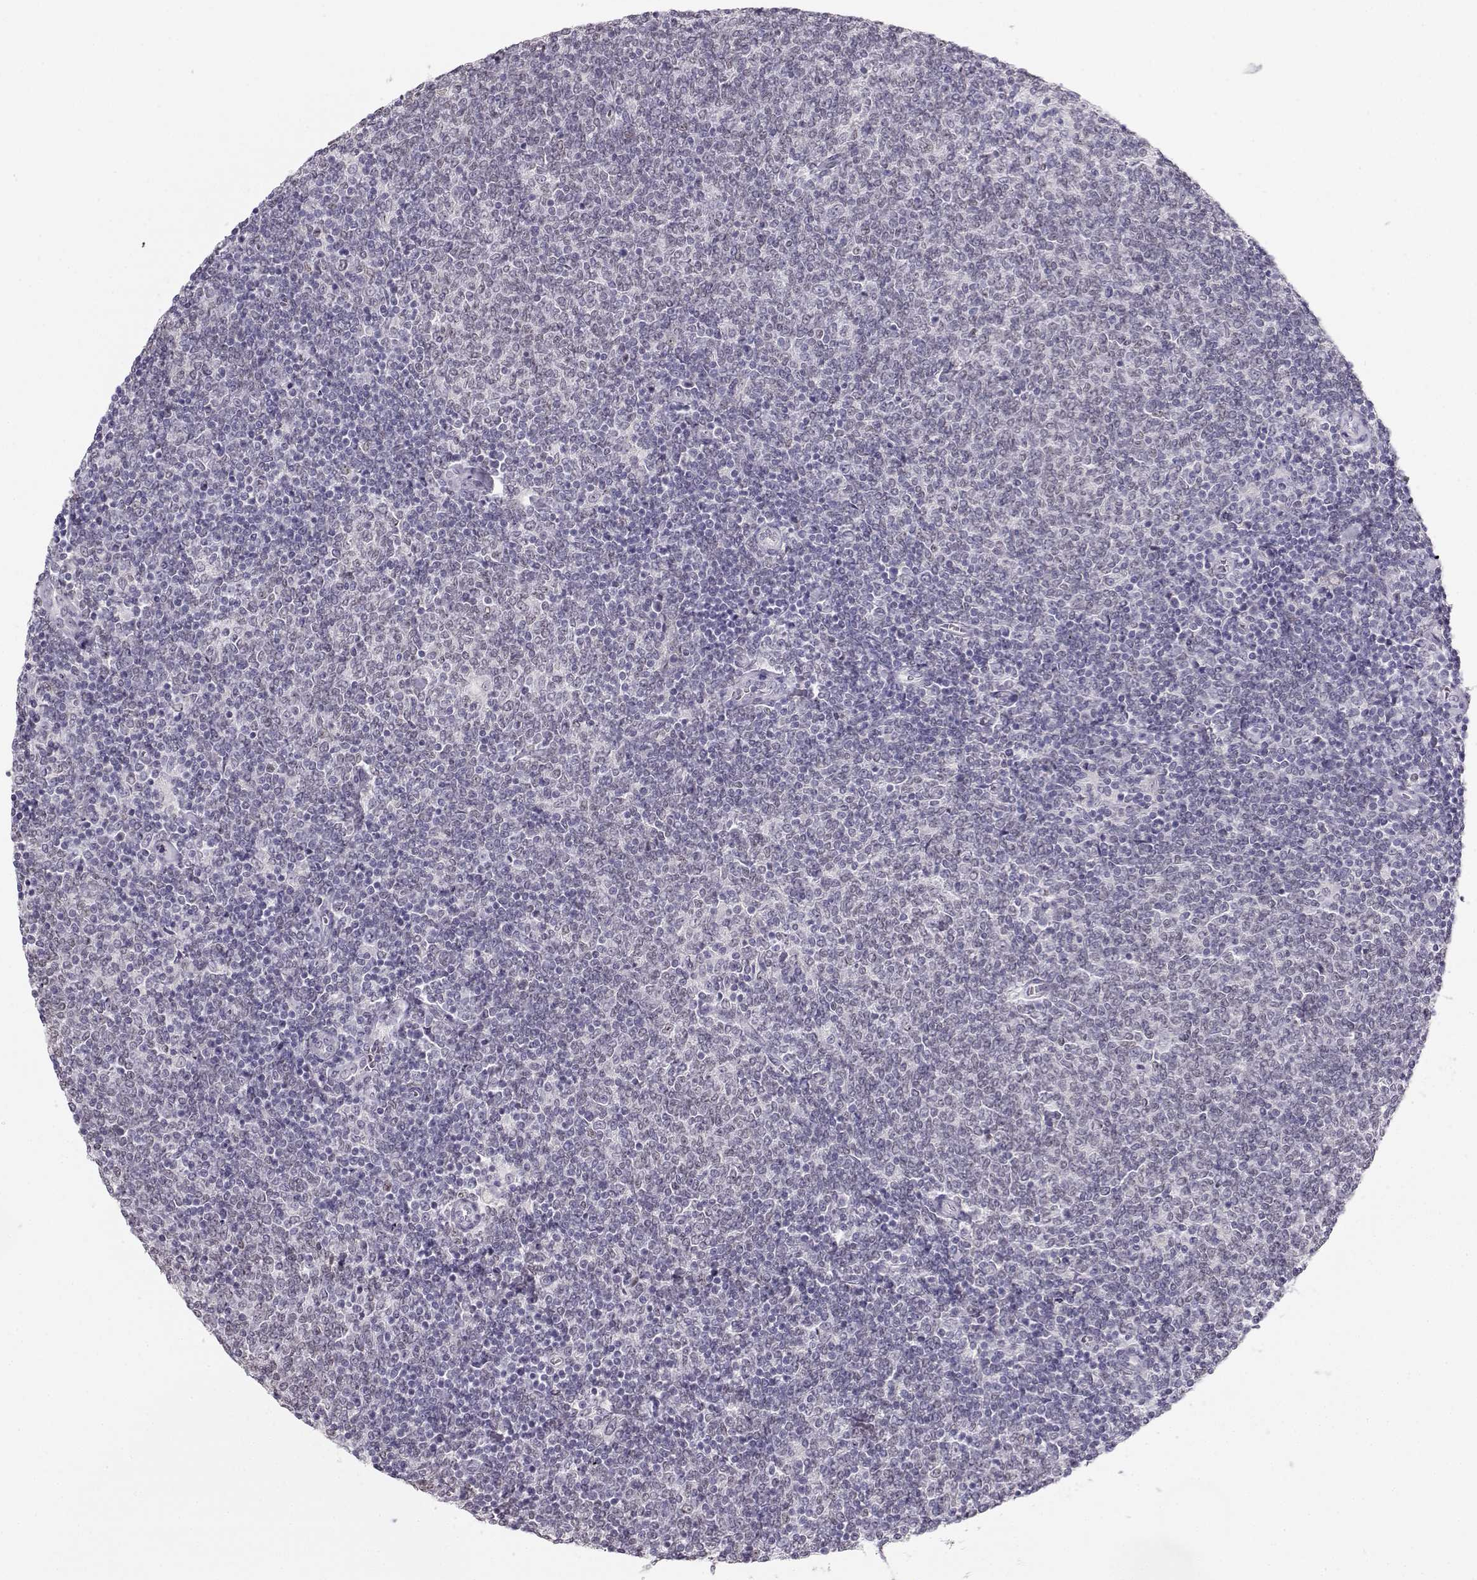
{"staining": {"intensity": "negative", "quantity": "none", "location": "none"}, "tissue": "lymphoma", "cell_type": "Tumor cells", "image_type": "cancer", "snomed": [{"axis": "morphology", "description": "Malignant lymphoma, non-Hodgkin's type, Low grade"}, {"axis": "topography", "description": "Lymph node"}], "caption": "High magnification brightfield microscopy of low-grade malignant lymphoma, non-Hodgkin's type stained with DAB (3,3'-diaminobenzidine) (brown) and counterstained with hematoxylin (blue): tumor cells show no significant staining. The staining is performed using DAB (3,3'-diaminobenzidine) brown chromogen with nuclei counter-stained in using hematoxylin.", "gene": "IMPG1", "patient": {"sex": "male", "age": 52}}